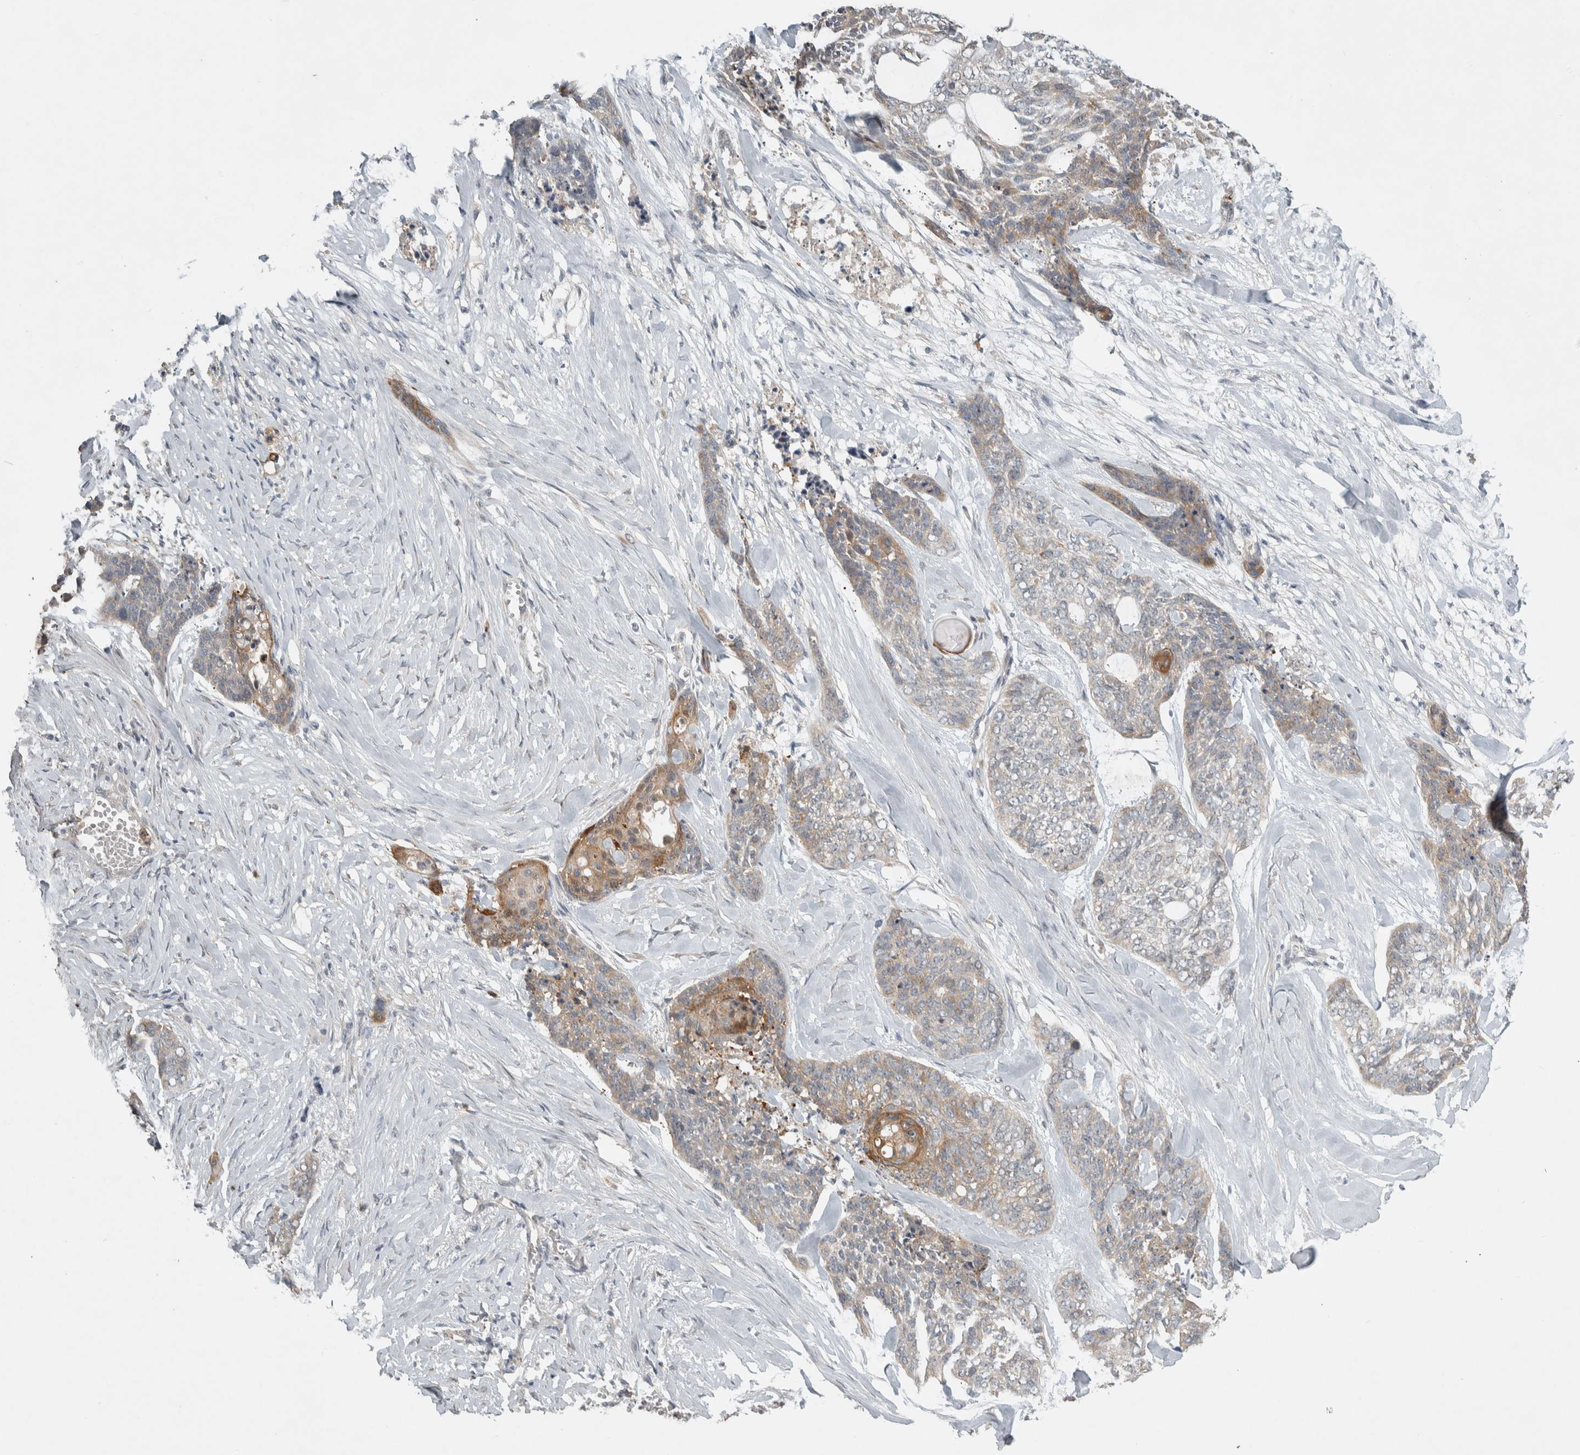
{"staining": {"intensity": "weak", "quantity": "<25%", "location": "cytoplasmic/membranous"}, "tissue": "skin cancer", "cell_type": "Tumor cells", "image_type": "cancer", "snomed": [{"axis": "morphology", "description": "Basal cell carcinoma"}, {"axis": "topography", "description": "Skin"}], "caption": "IHC of skin cancer (basal cell carcinoma) displays no staining in tumor cells.", "gene": "EIF3H", "patient": {"sex": "female", "age": 64}}